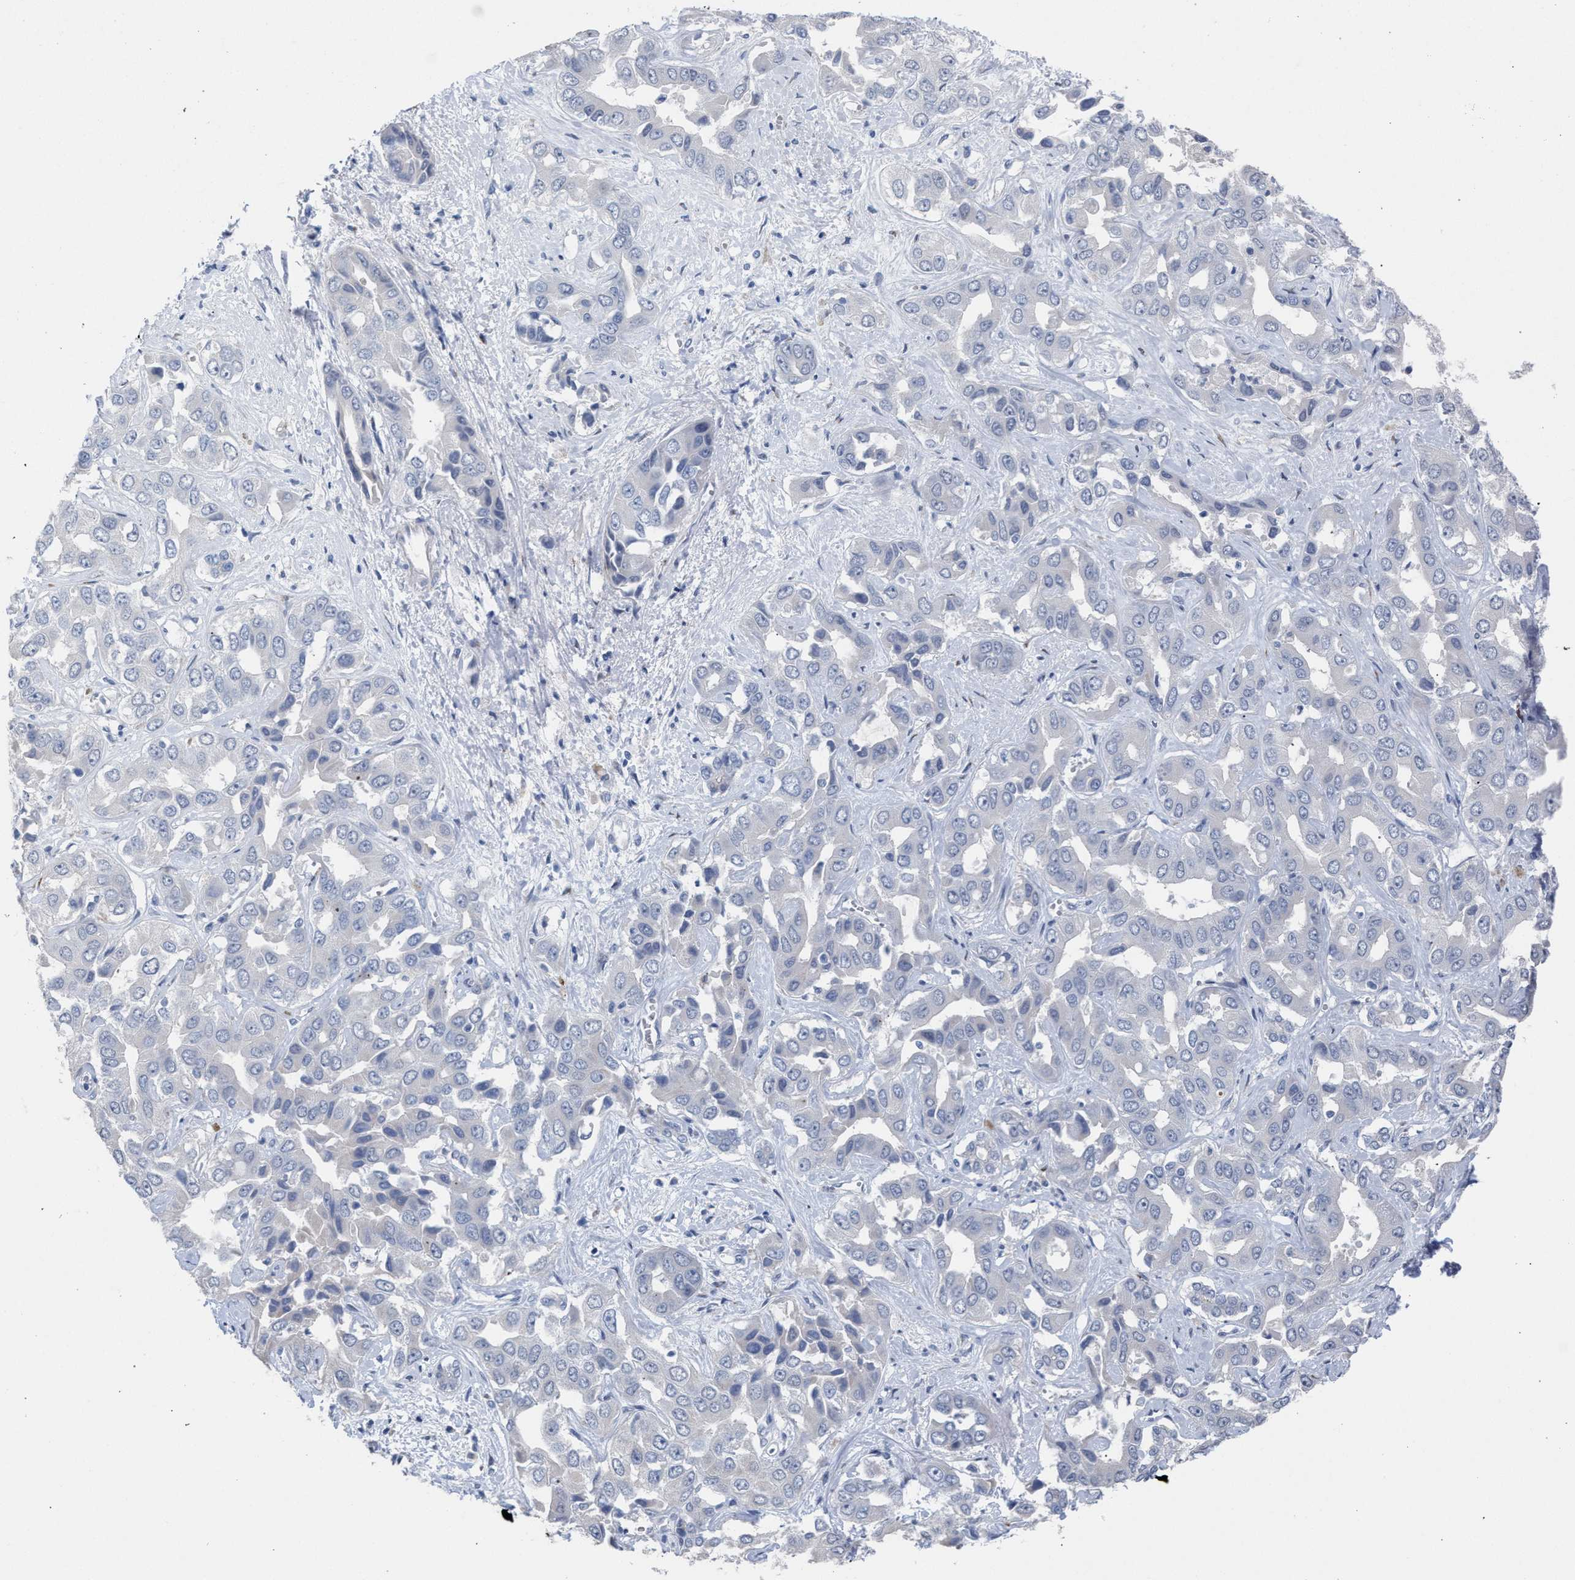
{"staining": {"intensity": "negative", "quantity": "none", "location": "none"}, "tissue": "liver cancer", "cell_type": "Tumor cells", "image_type": "cancer", "snomed": [{"axis": "morphology", "description": "Cholangiocarcinoma"}, {"axis": "topography", "description": "Liver"}], "caption": "The micrograph shows no staining of tumor cells in liver cancer (cholangiocarcinoma). (DAB (3,3'-diaminobenzidine) immunohistochemistry with hematoxylin counter stain).", "gene": "RNF135", "patient": {"sex": "female", "age": 52}}